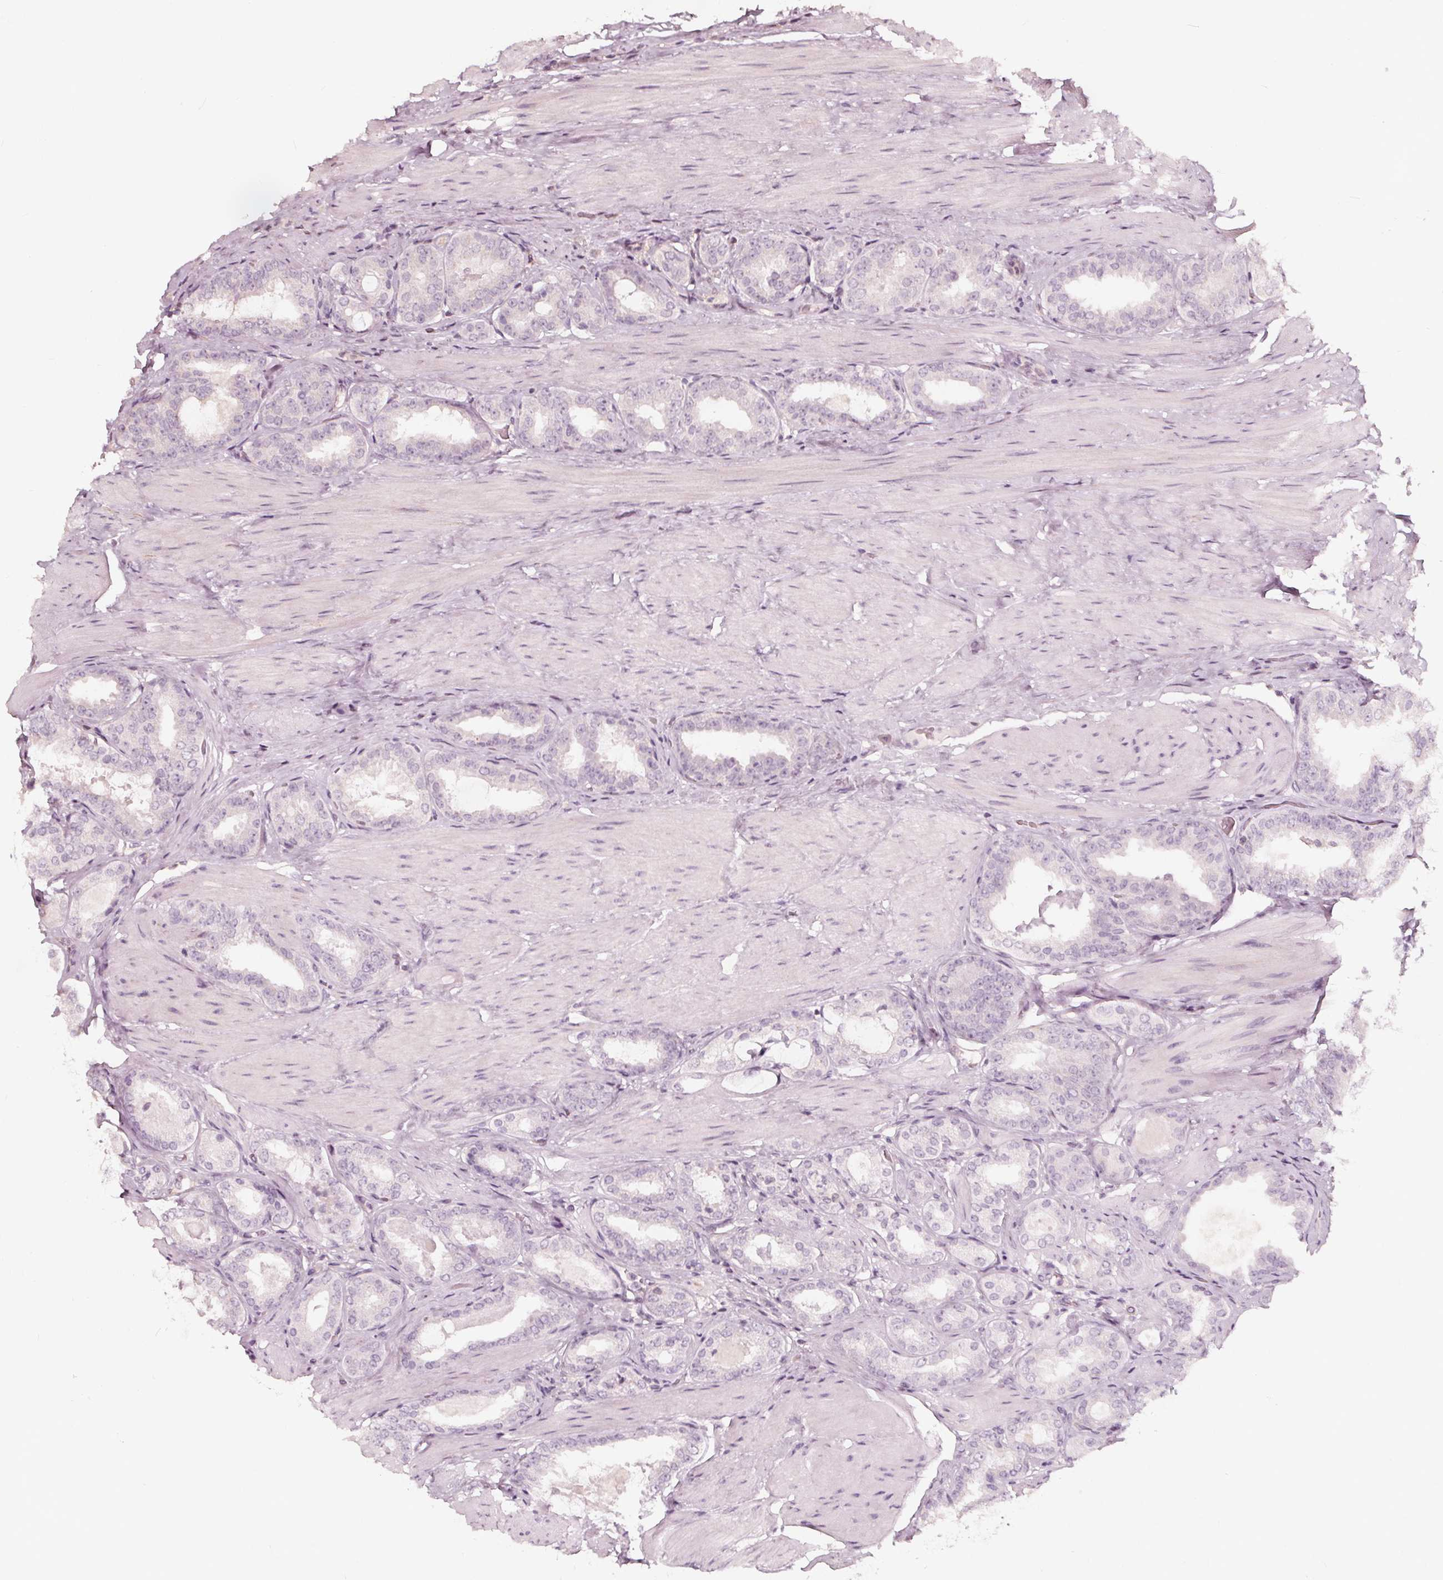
{"staining": {"intensity": "negative", "quantity": "none", "location": "none"}, "tissue": "prostate cancer", "cell_type": "Tumor cells", "image_type": "cancer", "snomed": [{"axis": "morphology", "description": "Adenocarcinoma, High grade"}, {"axis": "topography", "description": "Prostate"}], "caption": "A high-resolution histopathology image shows immunohistochemistry (IHC) staining of prostate adenocarcinoma (high-grade), which reveals no significant positivity in tumor cells.", "gene": "AIP", "patient": {"sex": "male", "age": 63}}